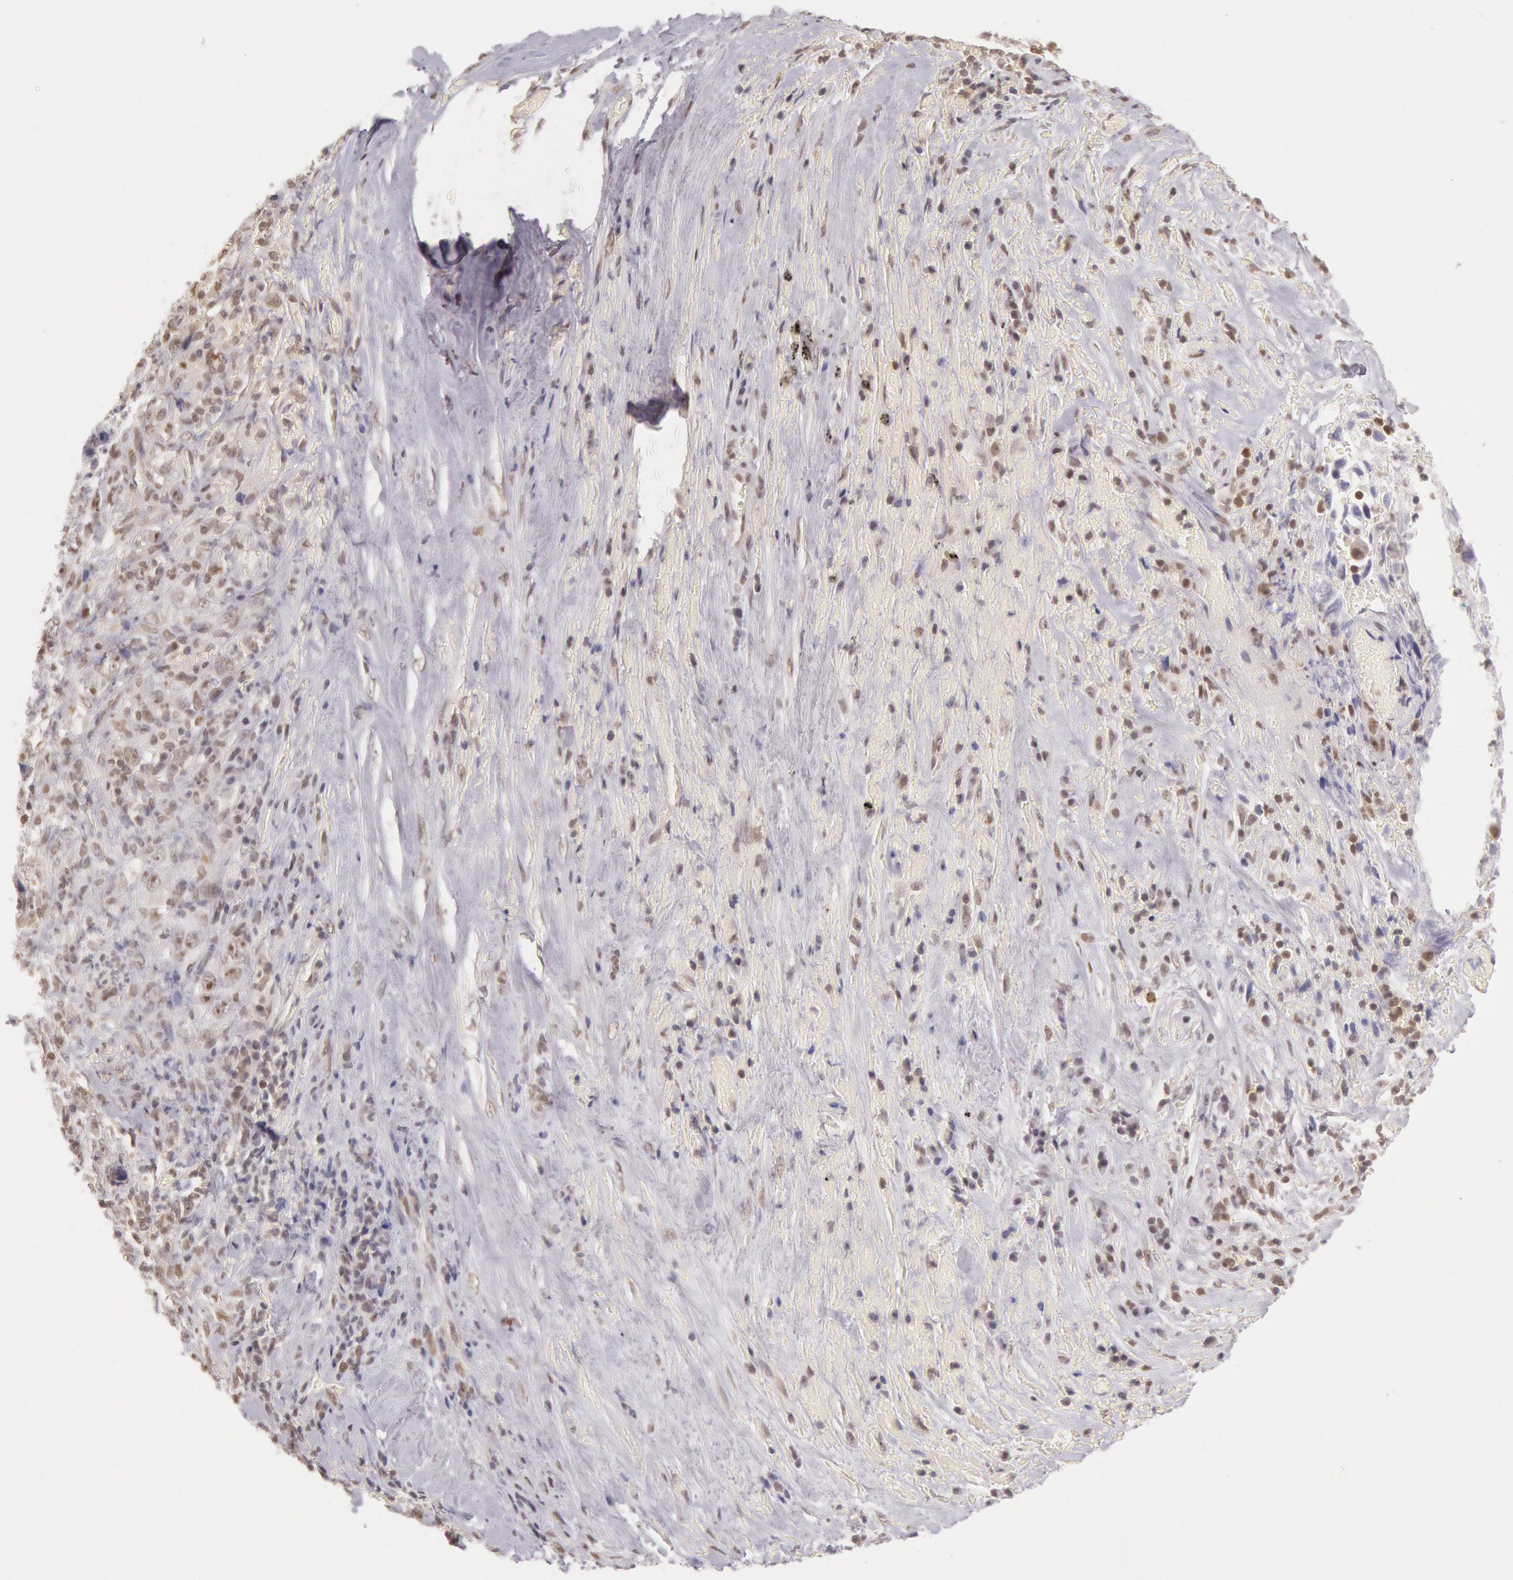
{"staining": {"intensity": "moderate", "quantity": "<25%", "location": "cytoplasmic/membranous,nuclear"}, "tissue": "lung cancer", "cell_type": "Tumor cells", "image_type": "cancer", "snomed": [{"axis": "morphology", "description": "Squamous cell carcinoma, NOS"}, {"axis": "topography", "description": "Lung"}], "caption": "Immunohistochemical staining of lung squamous cell carcinoma shows low levels of moderate cytoplasmic/membranous and nuclear expression in approximately <25% of tumor cells.", "gene": "HIF1A", "patient": {"sex": "male", "age": 64}}